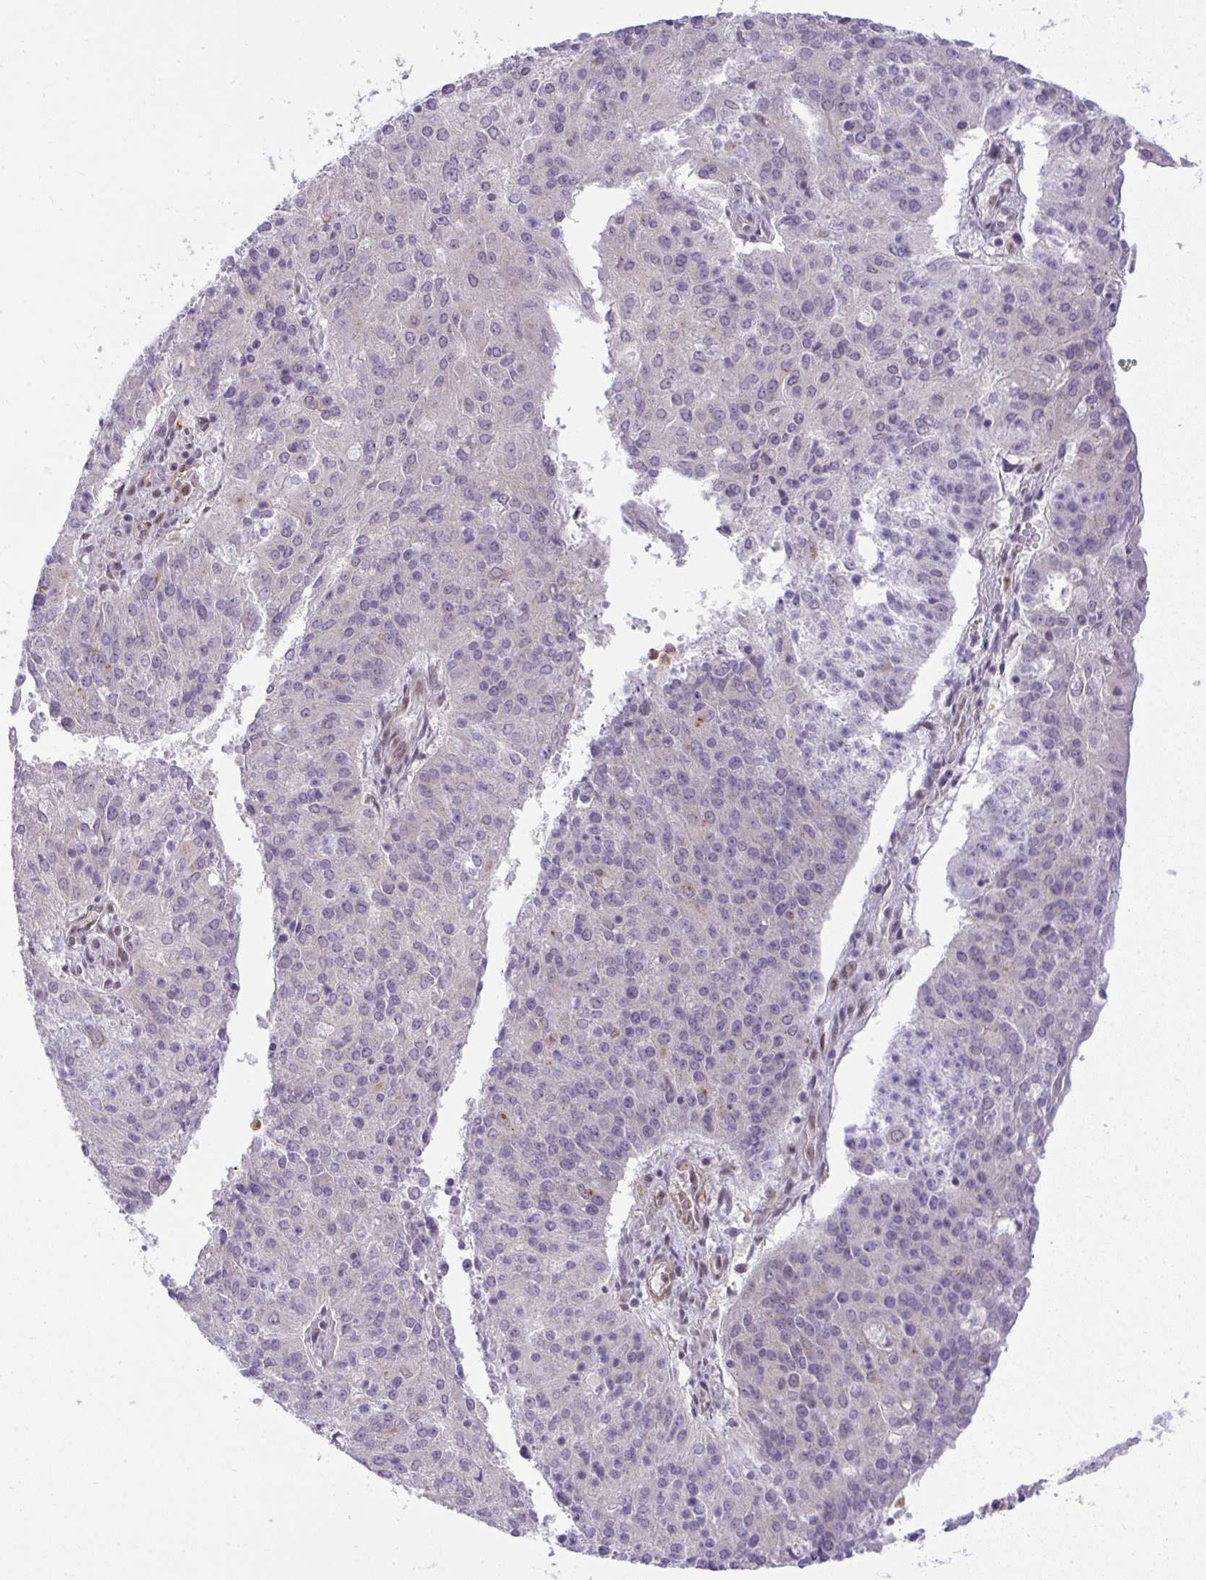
{"staining": {"intensity": "negative", "quantity": "none", "location": "none"}, "tissue": "endometrial cancer", "cell_type": "Tumor cells", "image_type": "cancer", "snomed": [{"axis": "morphology", "description": "Adenocarcinoma, NOS"}, {"axis": "topography", "description": "Endometrium"}], "caption": "Immunohistochemistry image of human adenocarcinoma (endometrial) stained for a protein (brown), which shows no staining in tumor cells.", "gene": "DZIP1", "patient": {"sex": "female", "age": 82}}